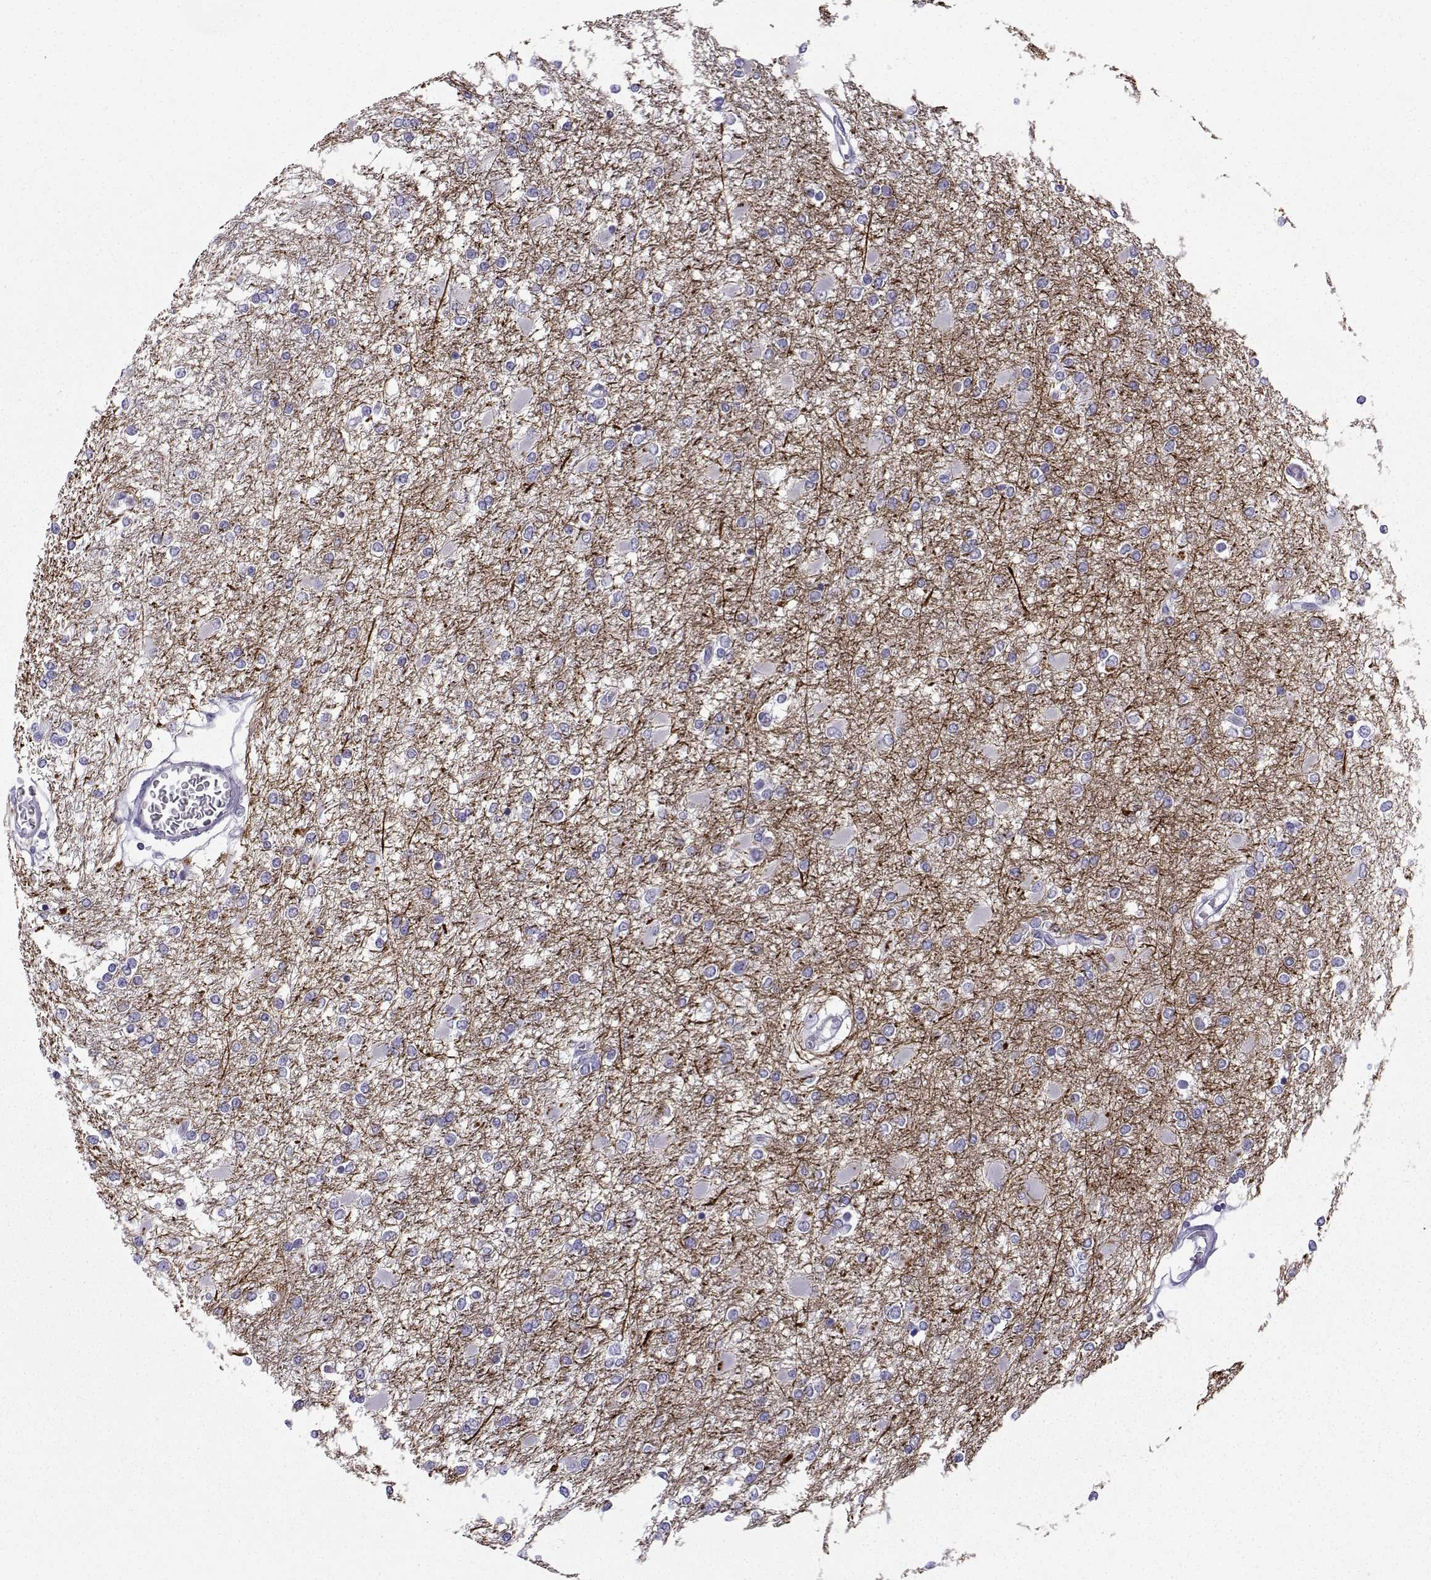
{"staining": {"intensity": "negative", "quantity": "none", "location": "none"}, "tissue": "glioma", "cell_type": "Tumor cells", "image_type": "cancer", "snomed": [{"axis": "morphology", "description": "Glioma, malignant, High grade"}, {"axis": "topography", "description": "Cerebral cortex"}], "caption": "There is no significant positivity in tumor cells of malignant high-grade glioma. Brightfield microscopy of immunohistochemistry (IHC) stained with DAB (brown) and hematoxylin (blue), captured at high magnification.", "gene": "NEFL", "patient": {"sex": "male", "age": 79}}